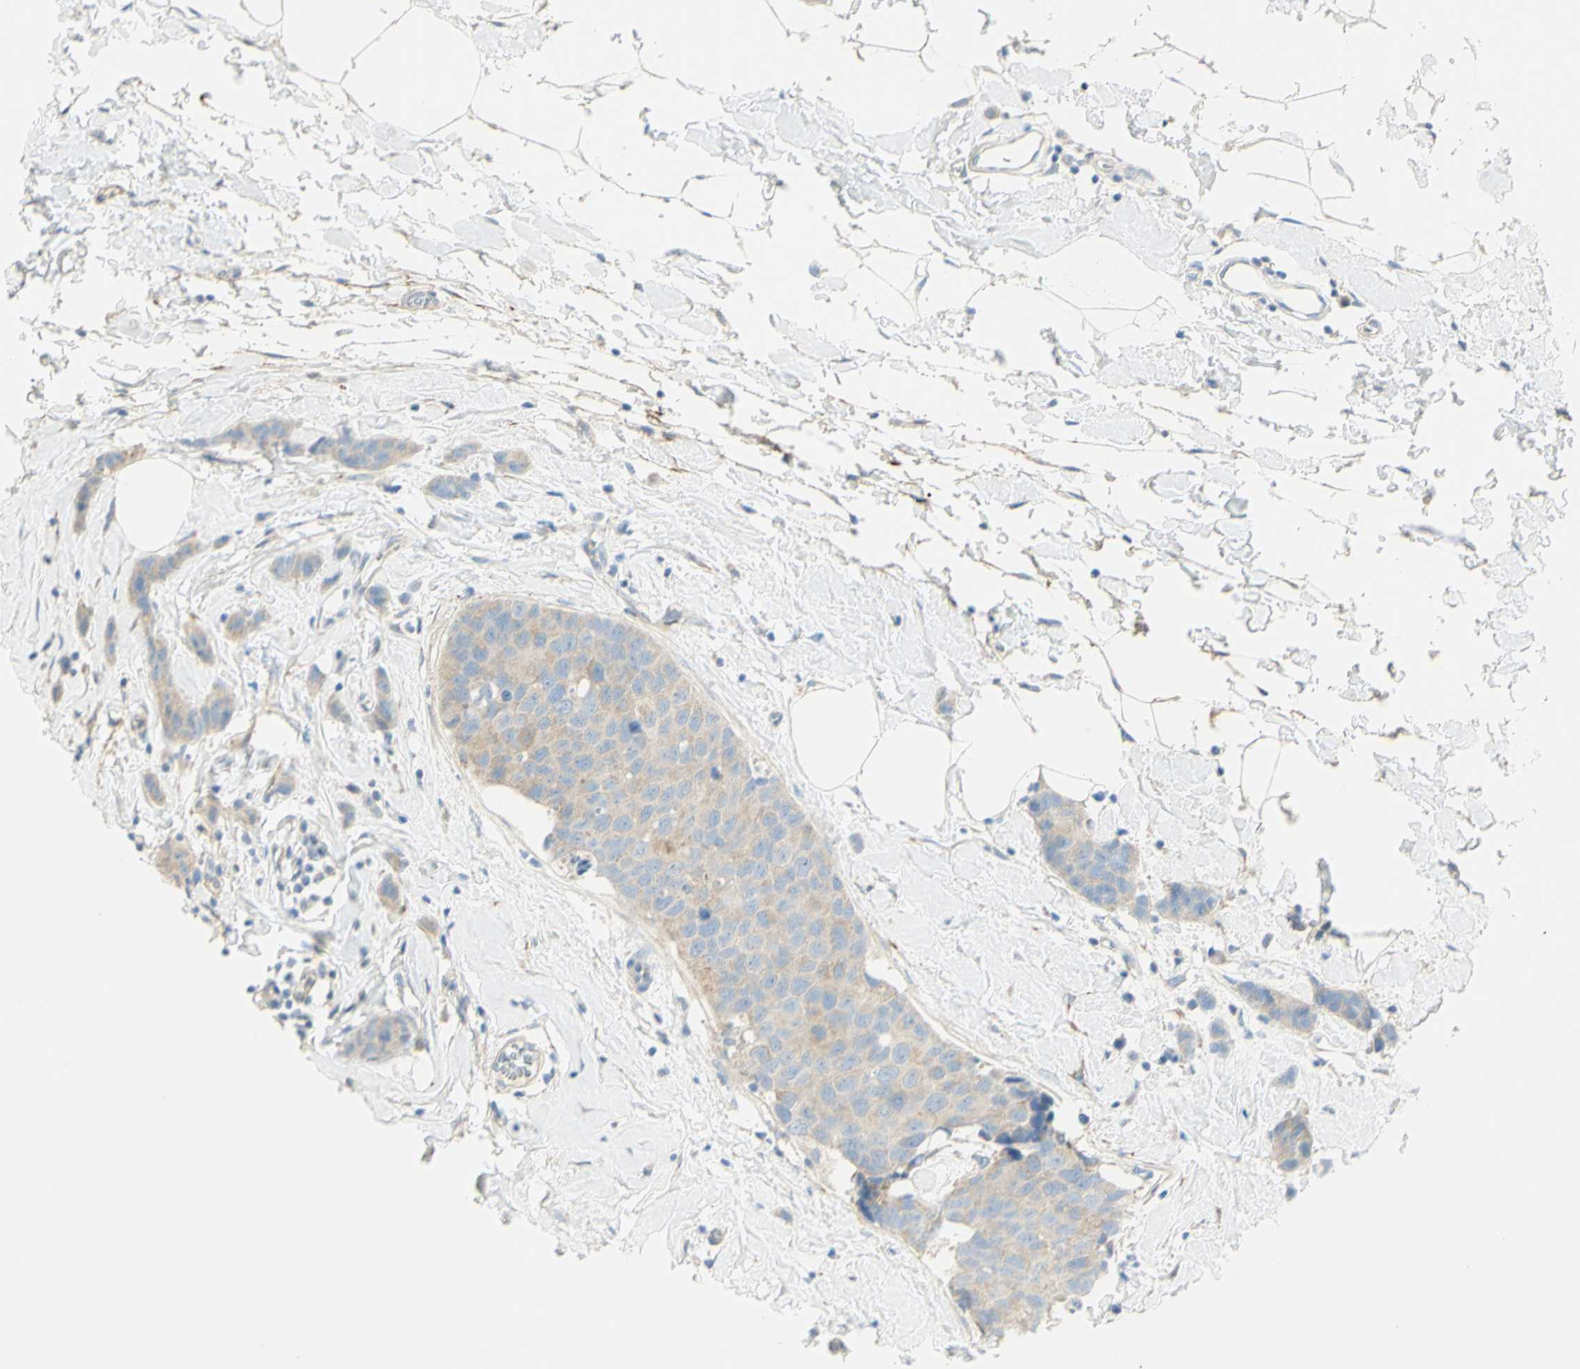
{"staining": {"intensity": "weak", "quantity": ">75%", "location": "cytoplasmic/membranous"}, "tissue": "breast cancer", "cell_type": "Tumor cells", "image_type": "cancer", "snomed": [{"axis": "morphology", "description": "Normal tissue, NOS"}, {"axis": "morphology", "description": "Duct carcinoma"}, {"axis": "topography", "description": "Breast"}], "caption": "Human infiltrating ductal carcinoma (breast) stained for a protein (brown) reveals weak cytoplasmic/membranous positive expression in about >75% of tumor cells.", "gene": "GCNT3", "patient": {"sex": "female", "age": 50}}